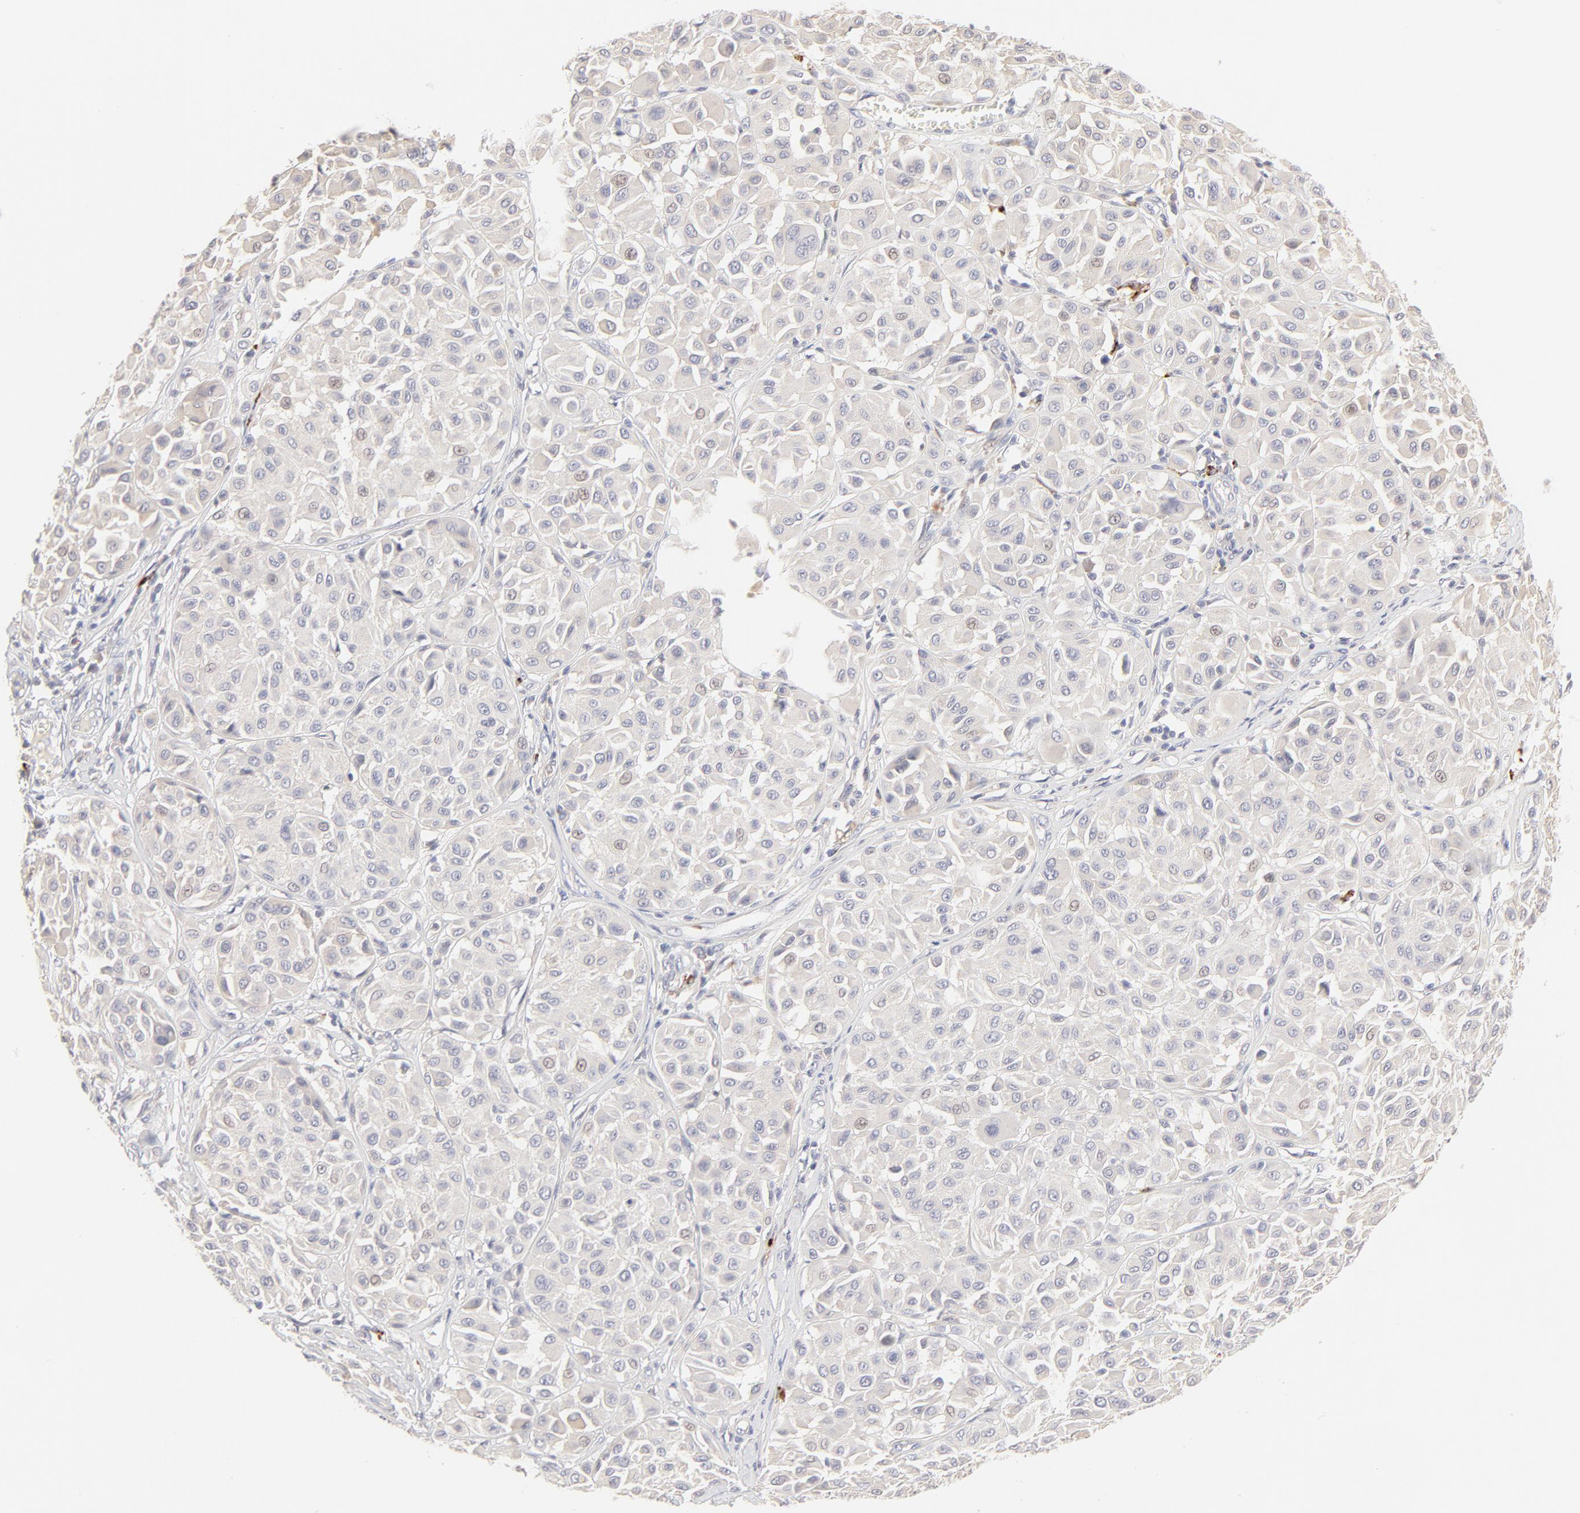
{"staining": {"intensity": "weak", "quantity": "<25%", "location": "nuclear"}, "tissue": "melanoma", "cell_type": "Tumor cells", "image_type": "cancer", "snomed": [{"axis": "morphology", "description": "Malignant melanoma, Metastatic site"}, {"axis": "topography", "description": "Soft tissue"}], "caption": "There is no significant positivity in tumor cells of melanoma.", "gene": "ELF3", "patient": {"sex": "male", "age": 41}}